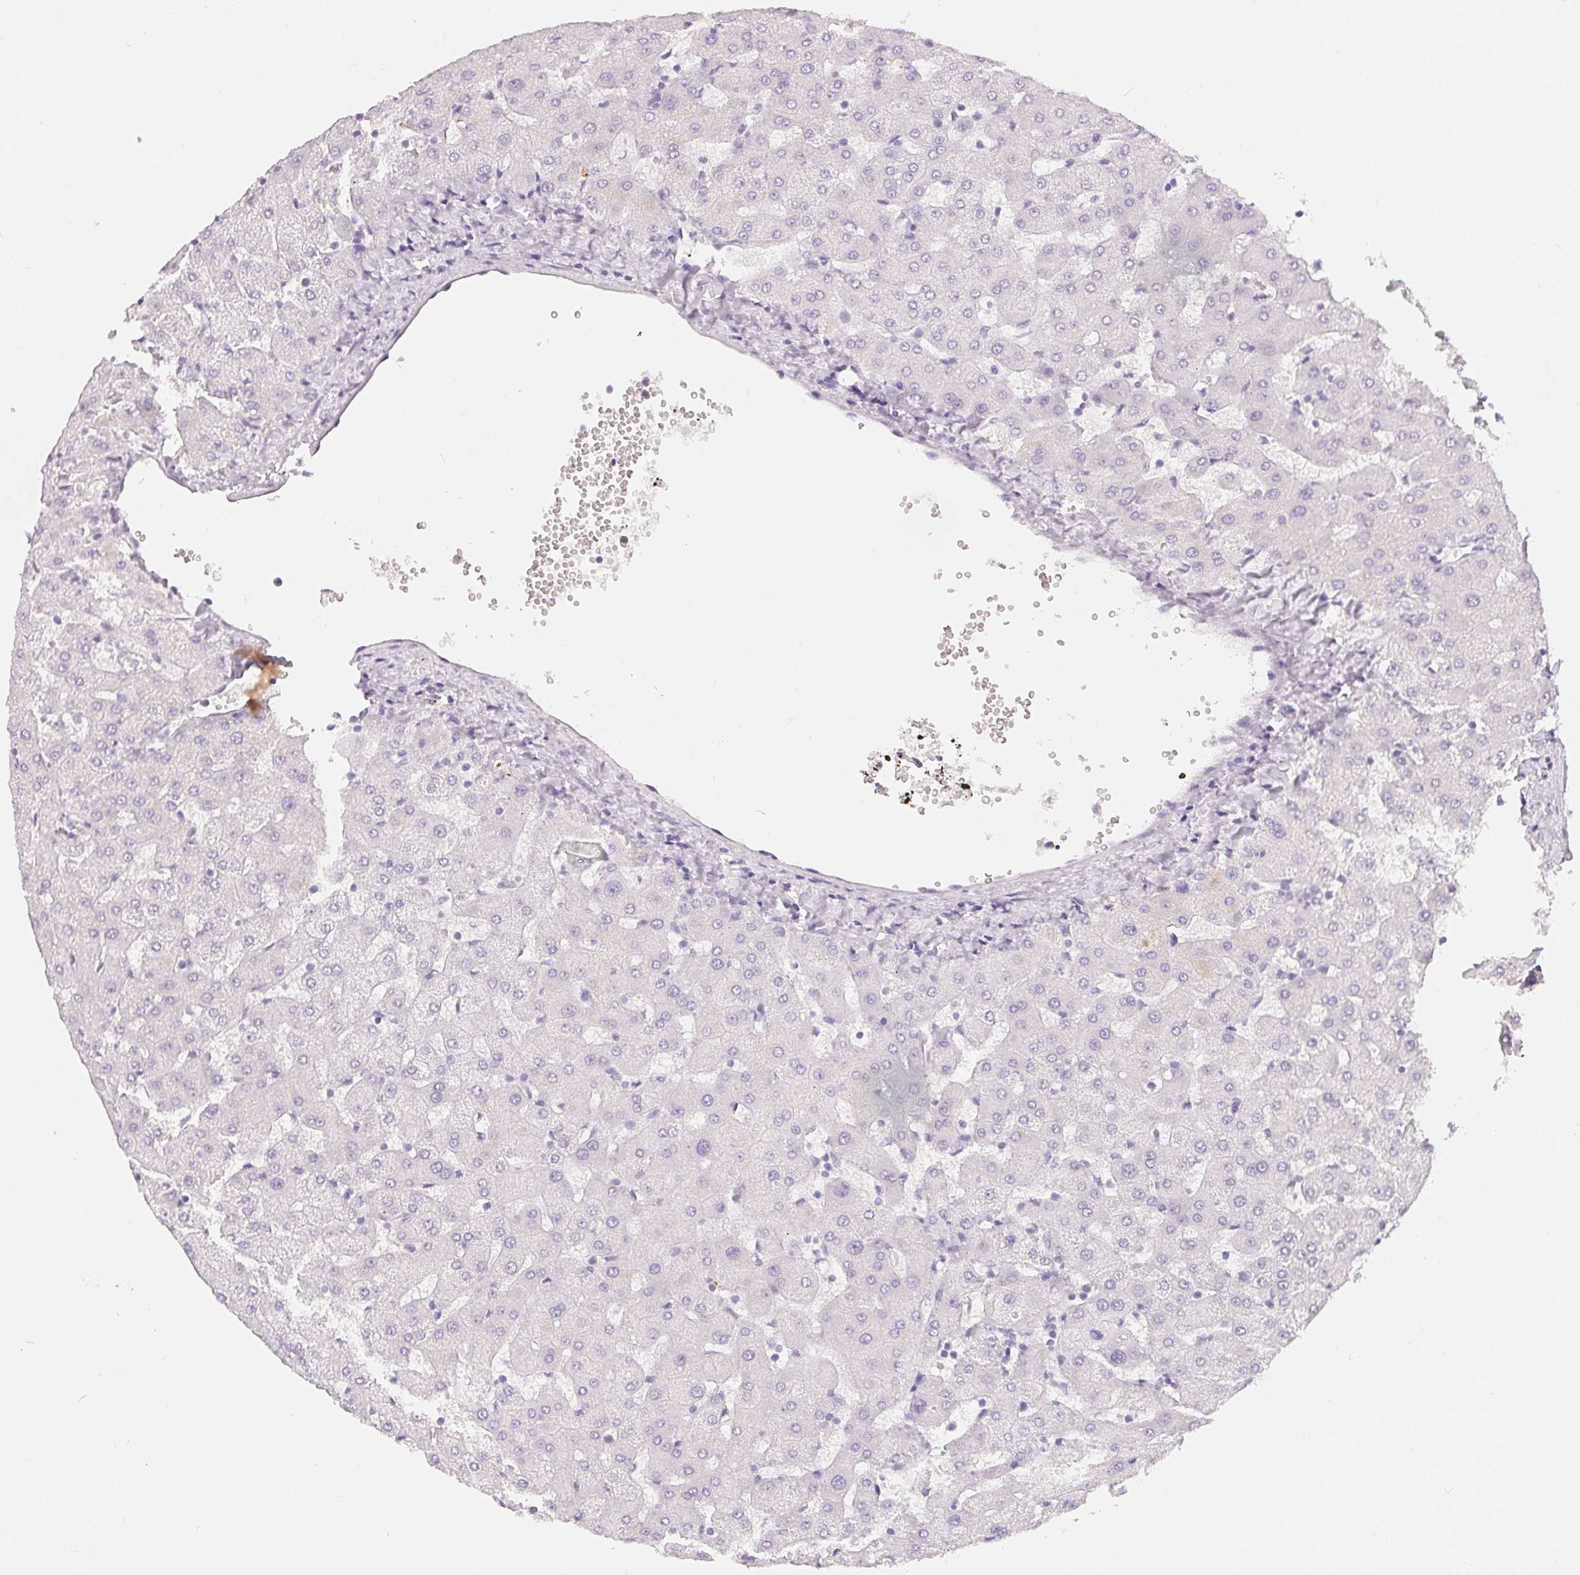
{"staining": {"intensity": "negative", "quantity": "none", "location": "none"}, "tissue": "liver", "cell_type": "Cholangiocytes", "image_type": "normal", "snomed": [{"axis": "morphology", "description": "Normal tissue, NOS"}, {"axis": "topography", "description": "Liver"}], "caption": "A photomicrograph of liver stained for a protein demonstrates no brown staining in cholangiocytes. Brightfield microscopy of immunohistochemistry stained with DAB (brown) and hematoxylin (blue), captured at high magnification.", "gene": "SPACA5B", "patient": {"sex": "female", "age": 63}}